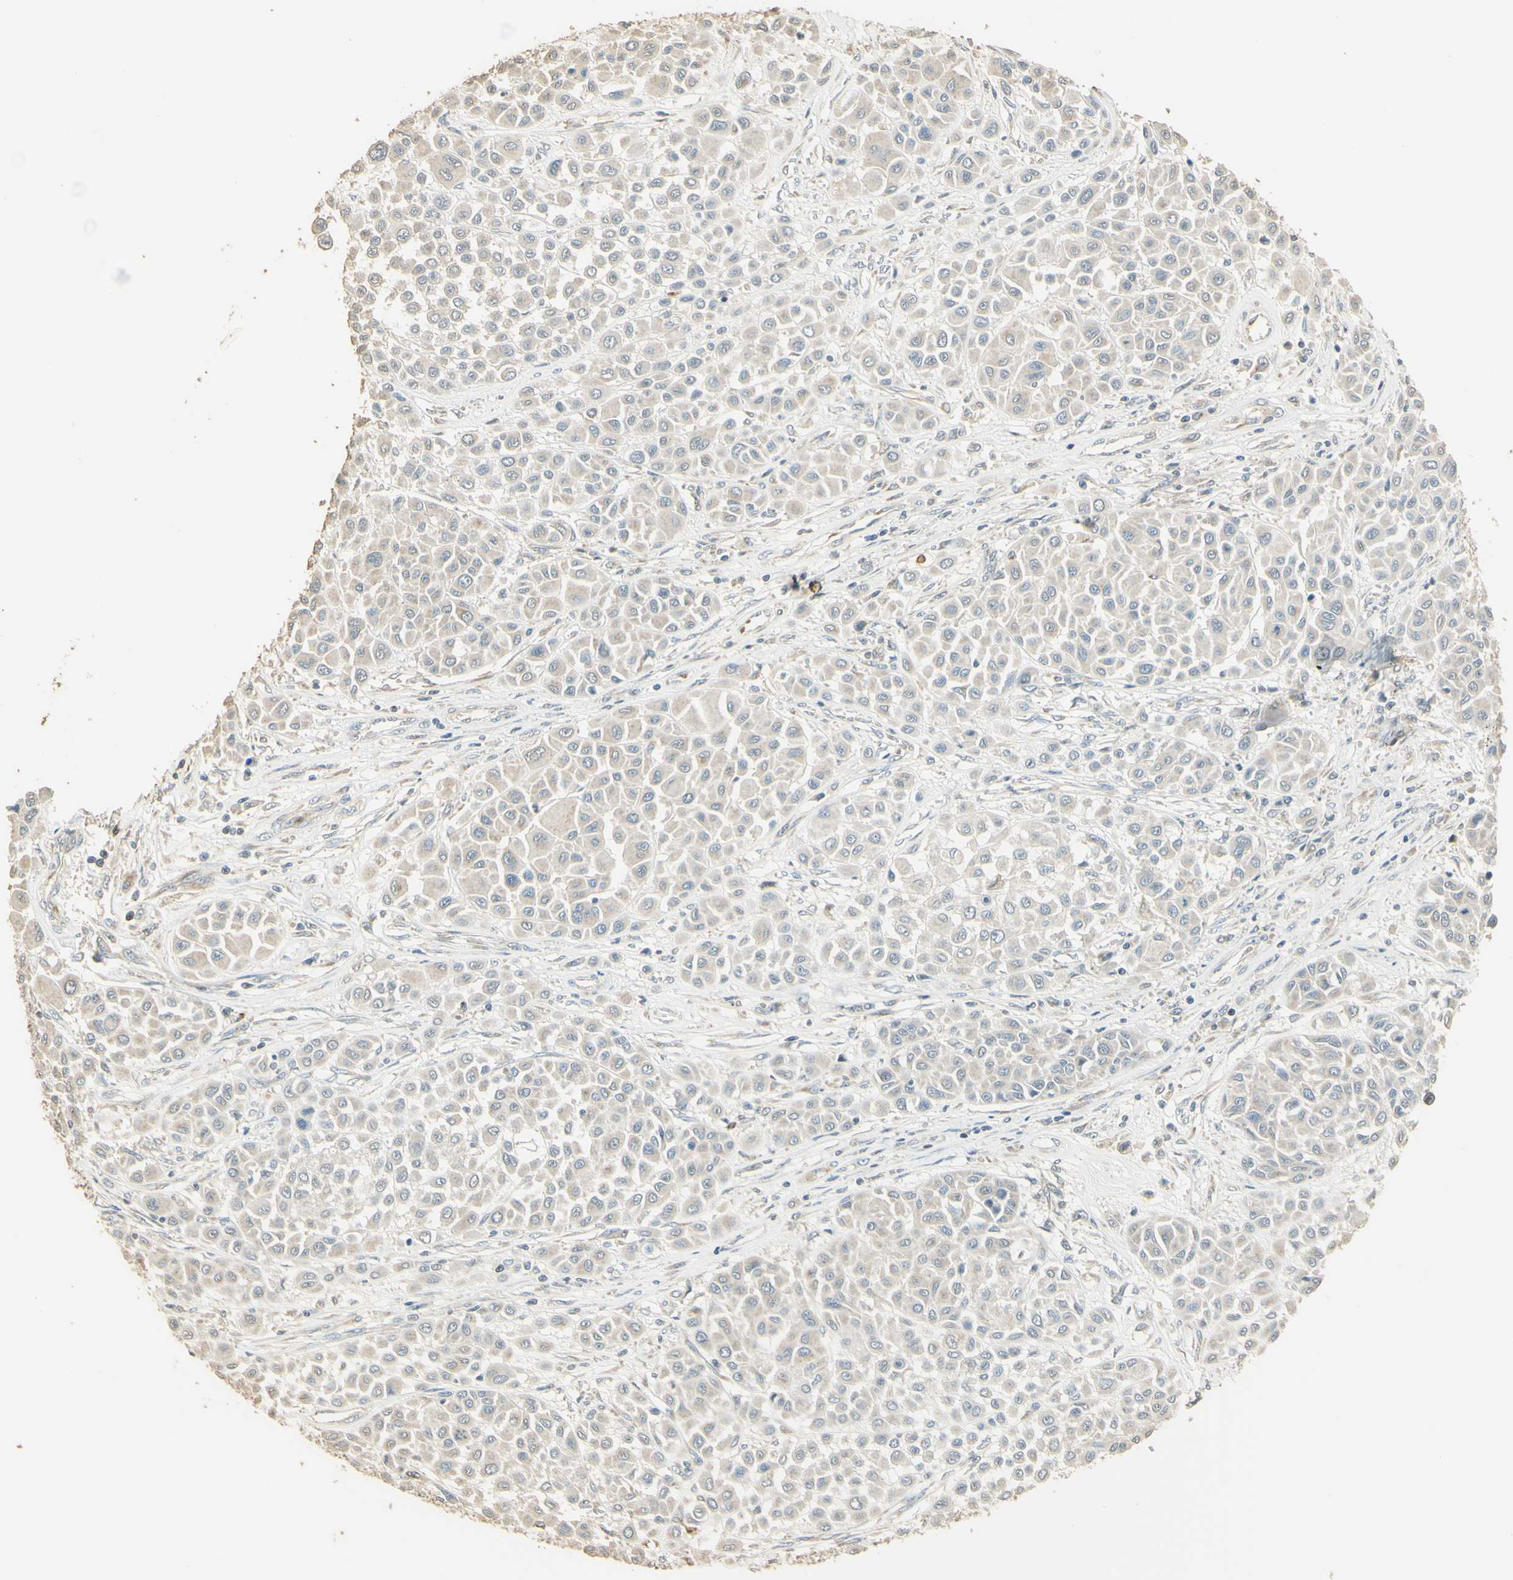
{"staining": {"intensity": "negative", "quantity": "none", "location": "none"}, "tissue": "melanoma", "cell_type": "Tumor cells", "image_type": "cancer", "snomed": [{"axis": "morphology", "description": "Malignant melanoma, Metastatic site"}, {"axis": "topography", "description": "Soft tissue"}], "caption": "IHC of malignant melanoma (metastatic site) demonstrates no positivity in tumor cells. The staining was performed using DAB (3,3'-diaminobenzidine) to visualize the protein expression in brown, while the nuclei were stained in blue with hematoxylin (Magnification: 20x).", "gene": "UXS1", "patient": {"sex": "male", "age": 41}}